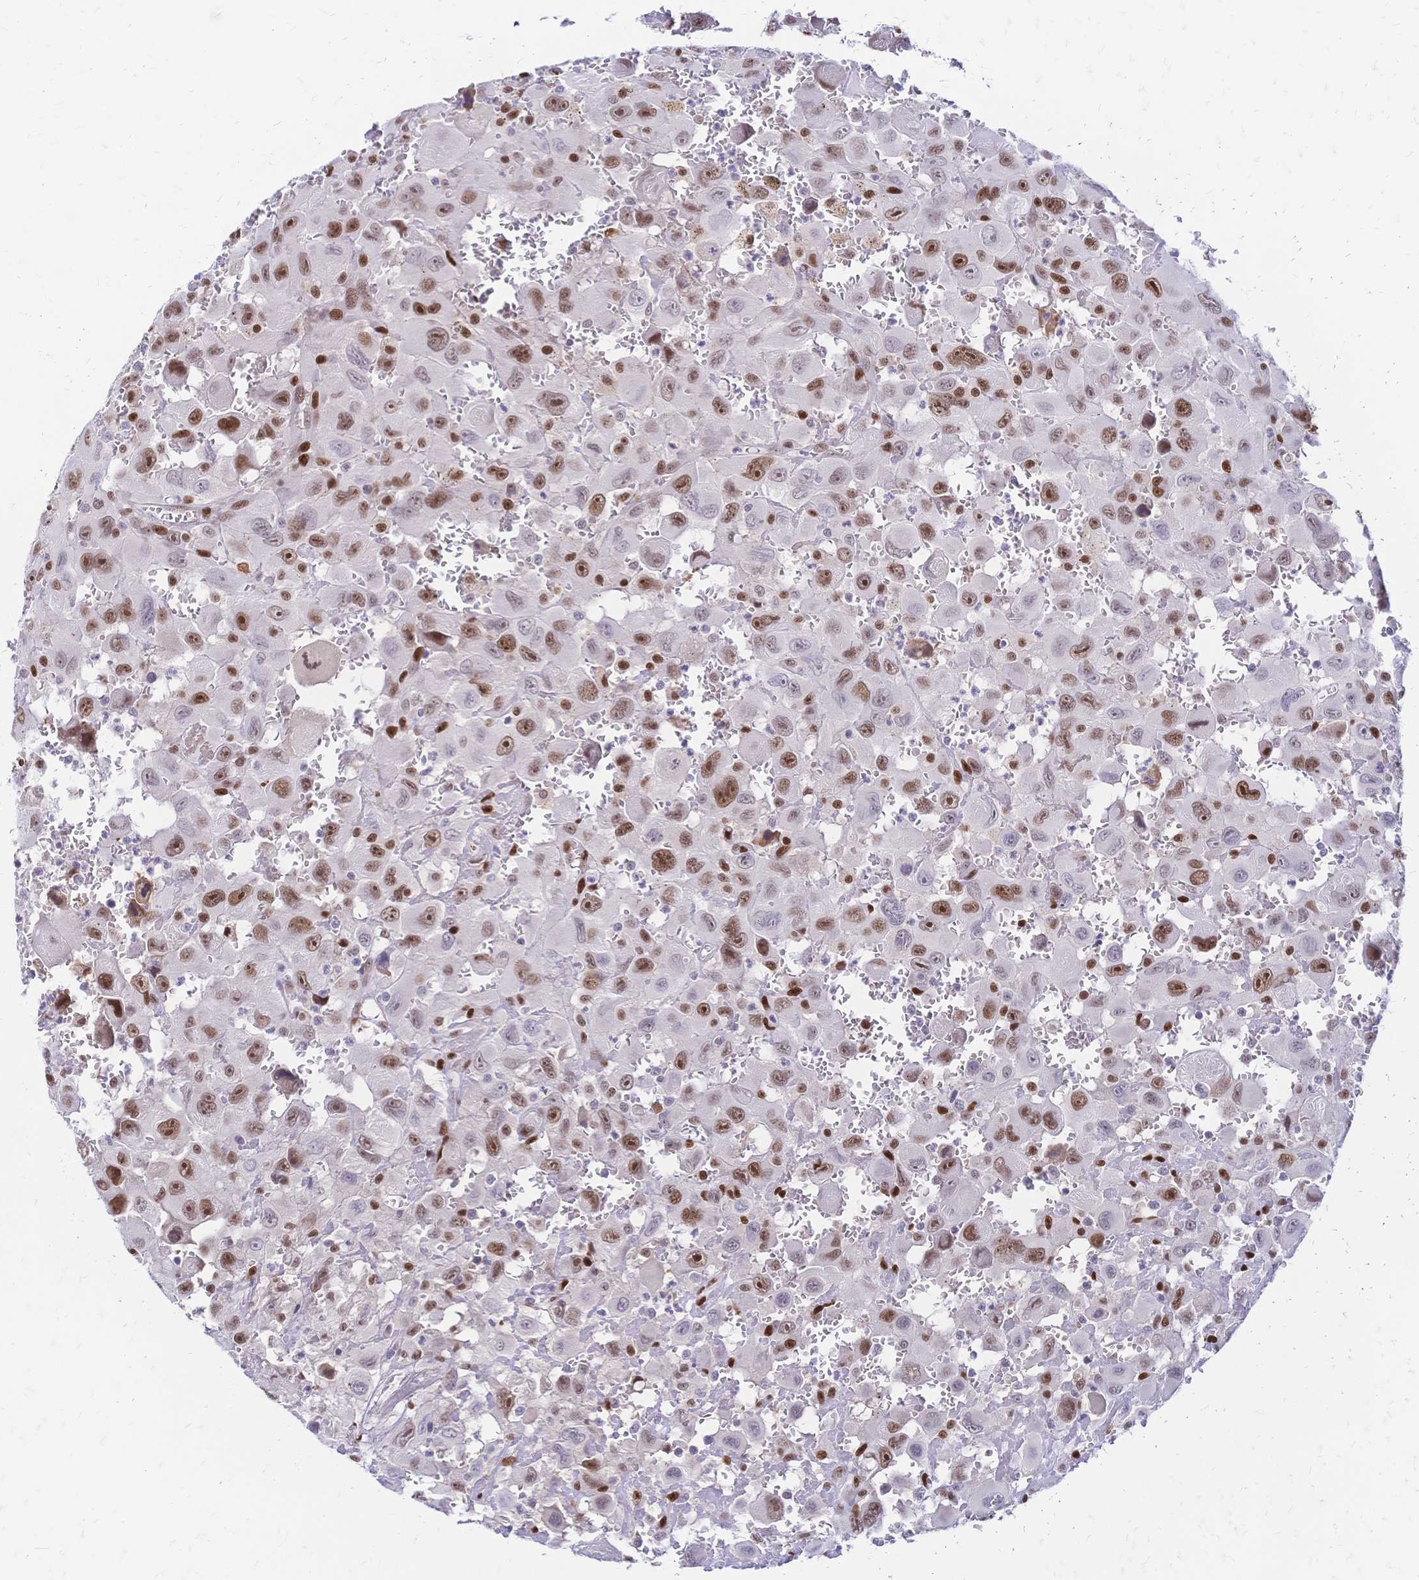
{"staining": {"intensity": "moderate", "quantity": ">75%", "location": "nuclear"}, "tissue": "head and neck cancer", "cell_type": "Tumor cells", "image_type": "cancer", "snomed": [{"axis": "morphology", "description": "Squamous cell carcinoma, NOS"}, {"axis": "morphology", "description": "Squamous cell carcinoma, metastatic, NOS"}, {"axis": "topography", "description": "Oral tissue"}, {"axis": "topography", "description": "Head-Neck"}], "caption": "Immunohistochemistry (IHC) image of neoplastic tissue: human squamous cell carcinoma (head and neck) stained using immunohistochemistry (IHC) reveals medium levels of moderate protein expression localized specifically in the nuclear of tumor cells, appearing as a nuclear brown color.", "gene": "NFIC", "patient": {"sex": "female", "age": 85}}